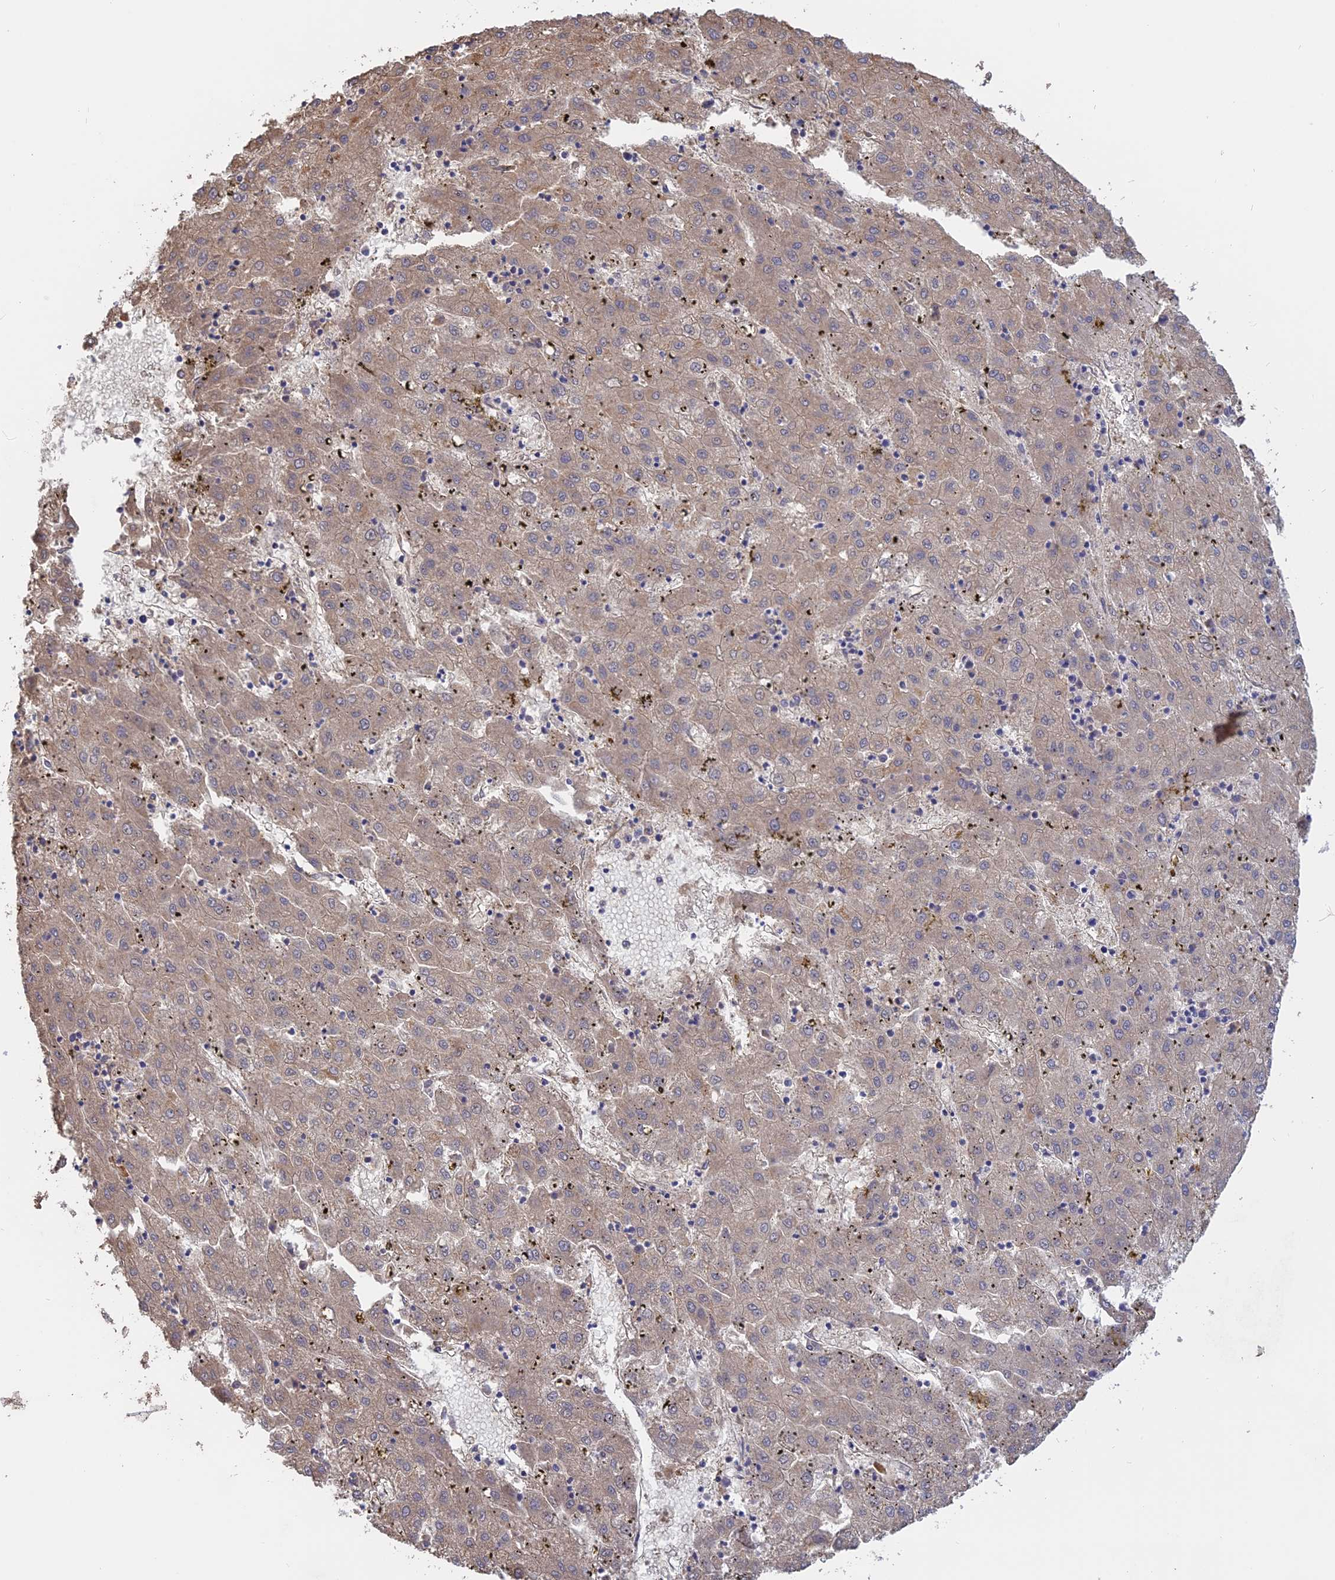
{"staining": {"intensity": "weak", "quantity": "25%-75%", "location": "cytoplasmic/membranous"}, "tissue": "liver cancer", "cell_type": "Tumor cells", "image_type": "cancer", "snomed": [{"axis": "morphology", "description": "Carcinoma, Hepatocellular, NOS"}, {"axis": "topography", "description": "Liver"}], "caption": "This histopathology image exhibits immunohistochemistry staining of human liver cancer (hepatocellular carcinoma), with low weak cytoplasmic/membranous staining in approximately 25%-75% of tumor cells.", "gene": "PPIC", "patient": {"sex": "male", "age": 72}}